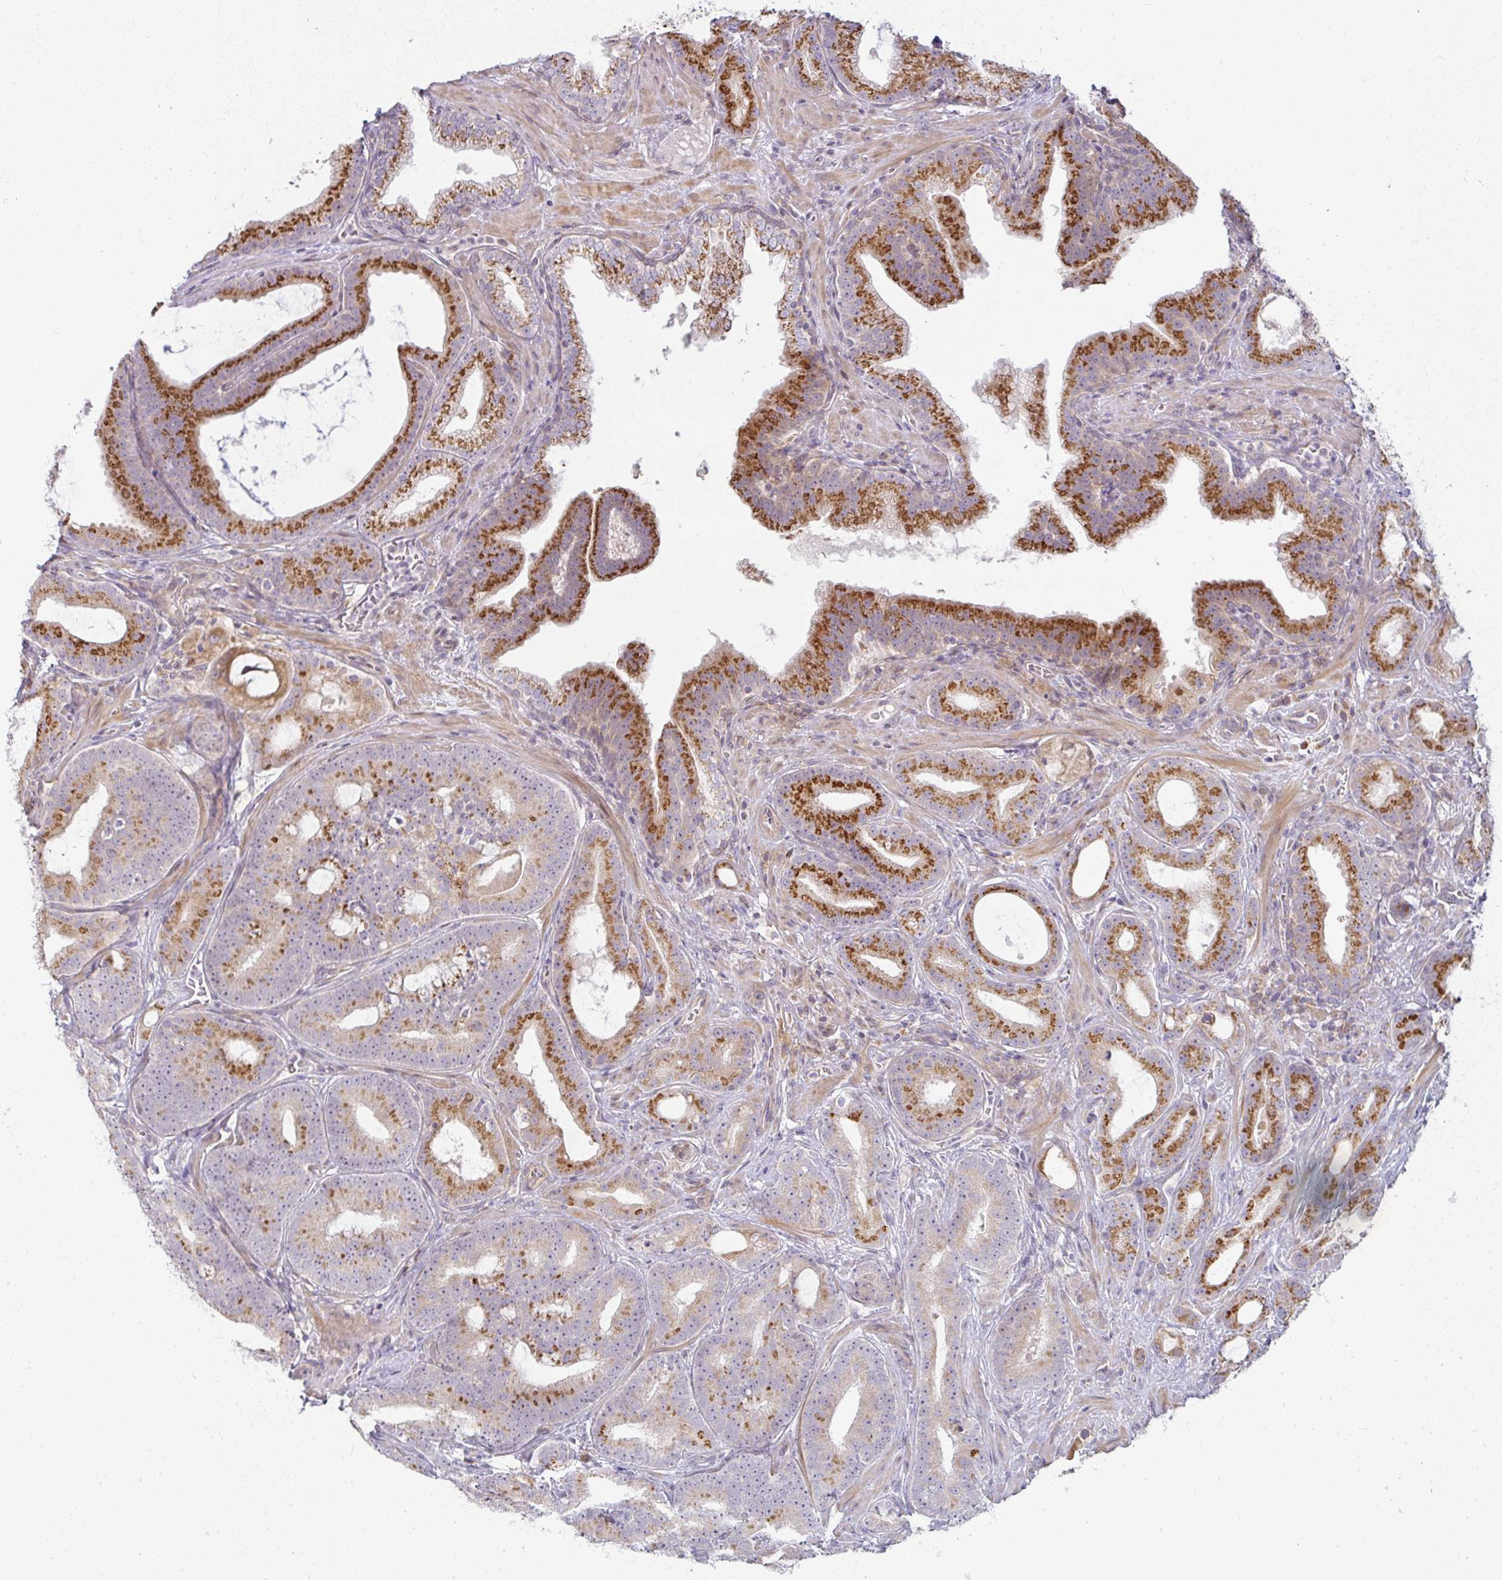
{"staining": {"intensity": "strong", "quantity": ">75%", "location": "cytoplasmic/membranous"}, "tissue": "prostate cancer", "cell_type": "Tumor cells", "image_type": "cancer", "snomed": [{"axis": "morphology", "description": "Adenocarcinoma, High grade"}, {"axis": "topography", "description": "Prostate"}], "caption": "A brown stain highlights strong cytoplasmic/membranous positivity of a protein in prostate cancer (adenocarcinoma (high-grade)) tumor cells.", "gene": "MOB1A", "patient": {"sex": "male", "age": 65}}